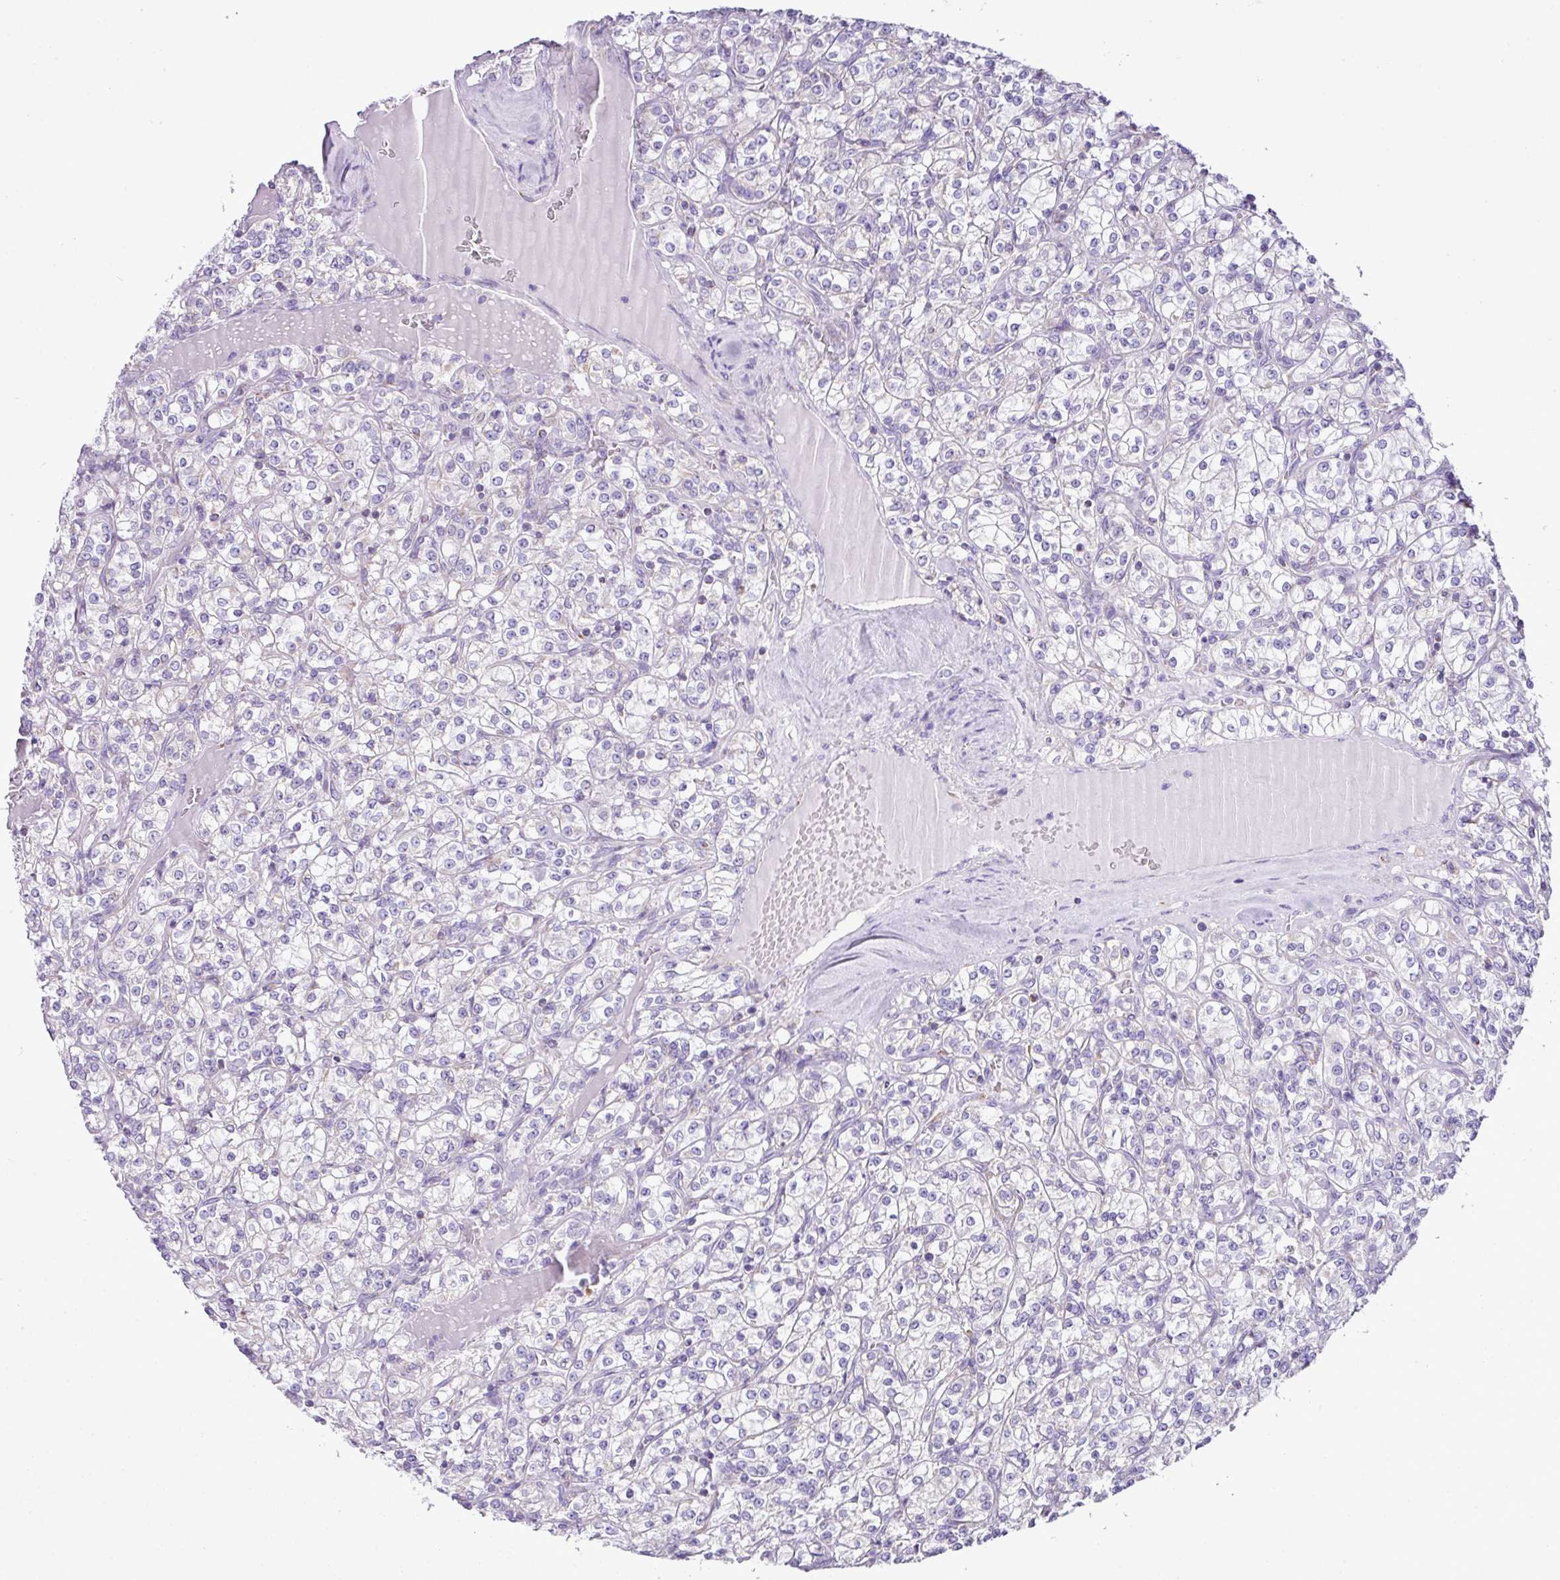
{"staining": {"intensity": "negative", "quantity": "none", "location": "none"}, "tissue": "renal cancer", "cell_type": "Tumor cells", "image_type": "cancer", "snomed": [{"axis": "morphology", "description": "Adenocarcinoma, NOS"}, {"axis": "topography", "description": "Kidney"}], "caption": "This is a histopathology image of immunohistochemistry (IHC) staining of renal cancer, which shows no staining in tumor cells.", "gene": "PGAP4", "patient": {"sex": "male", "age": 77}}